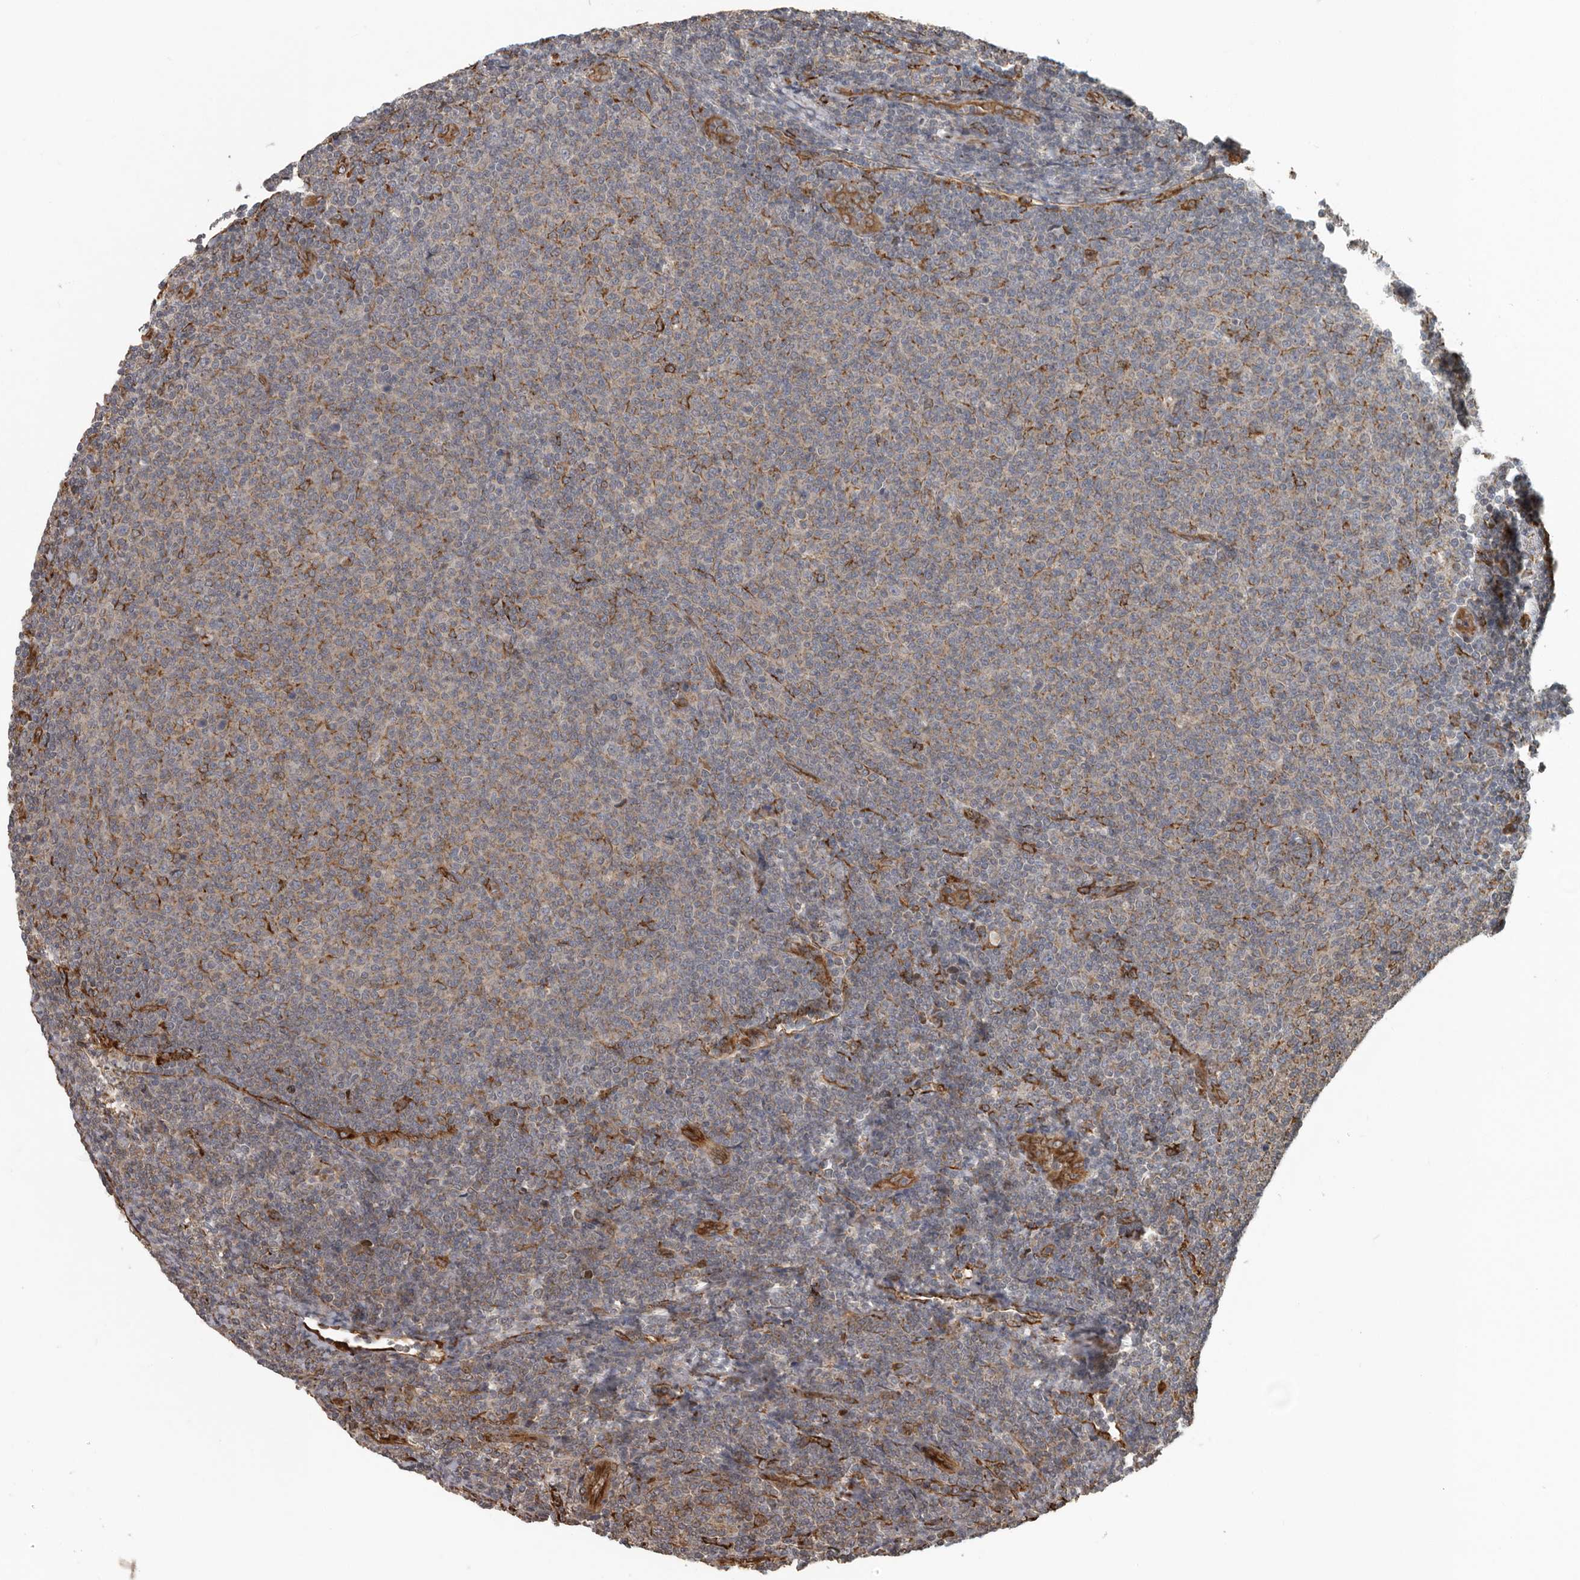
{"staining": {"intensity": "weak", "quantity": ">75%", "location": "cytoplasmic/membranous"}, "tissue": "lymphoma", "cell_type": "Tumor cells", "image_type": "cancer", "snomed": [{"axis": "morphology", "description": "Malignant lymphoma, non-Hodgkin's type, Low grade"}, {"axis": "topography", "description": "Lymph node"}], "caption": "Malignant lymphoma, non-Hodgkin's type (low-grade) was stained to show a protein in brown. There is low levels of weak cytoplasmic/membranous staining in approximately >75% of tumor cells.", "gene": "CEP350", "patient": {"sex": "male", "age": 66}}